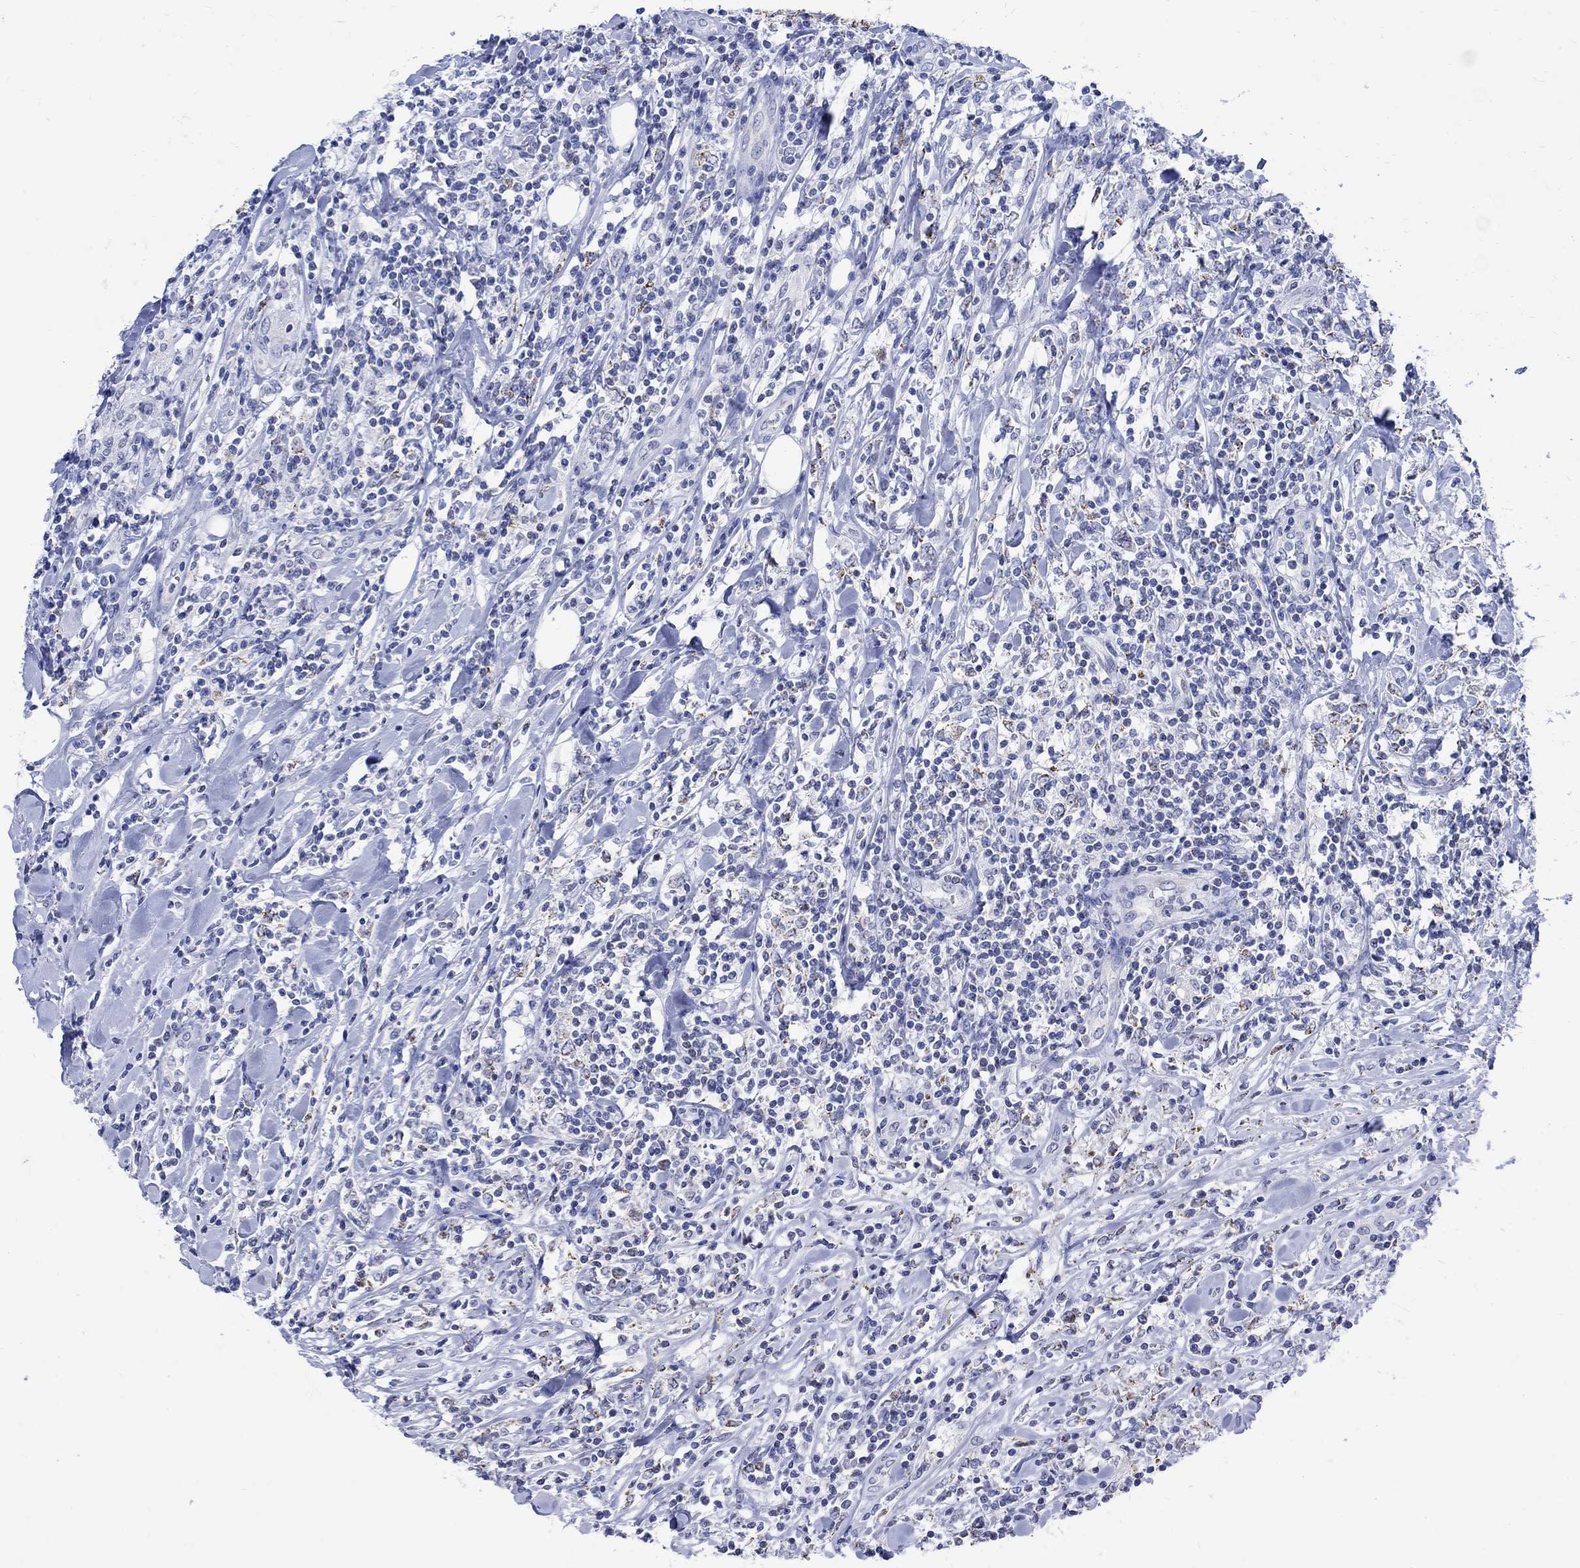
{"staining": {"intensity": "negative", "quantity": "none", "location": "none"}, "tissue": "lymphoma", "cell_type": "Tumor cells", "image_type": "cancer", "snomed": [{"axis": "morphology", "description": "Malignant lymphoma, non-Hodgkin's type, High grade"}, {"axis": "topography", "description": "Lymph node"}], "caption": "DAB (3,3'-diaminobenzidine) immunohistochemical staining of malignant lymphoma, non-Hodgkin's type (high-grade) reveals no significant staining in tumor cells.", "gene": "CPLX2", "patient": {"sex": "female", "age": 84}}